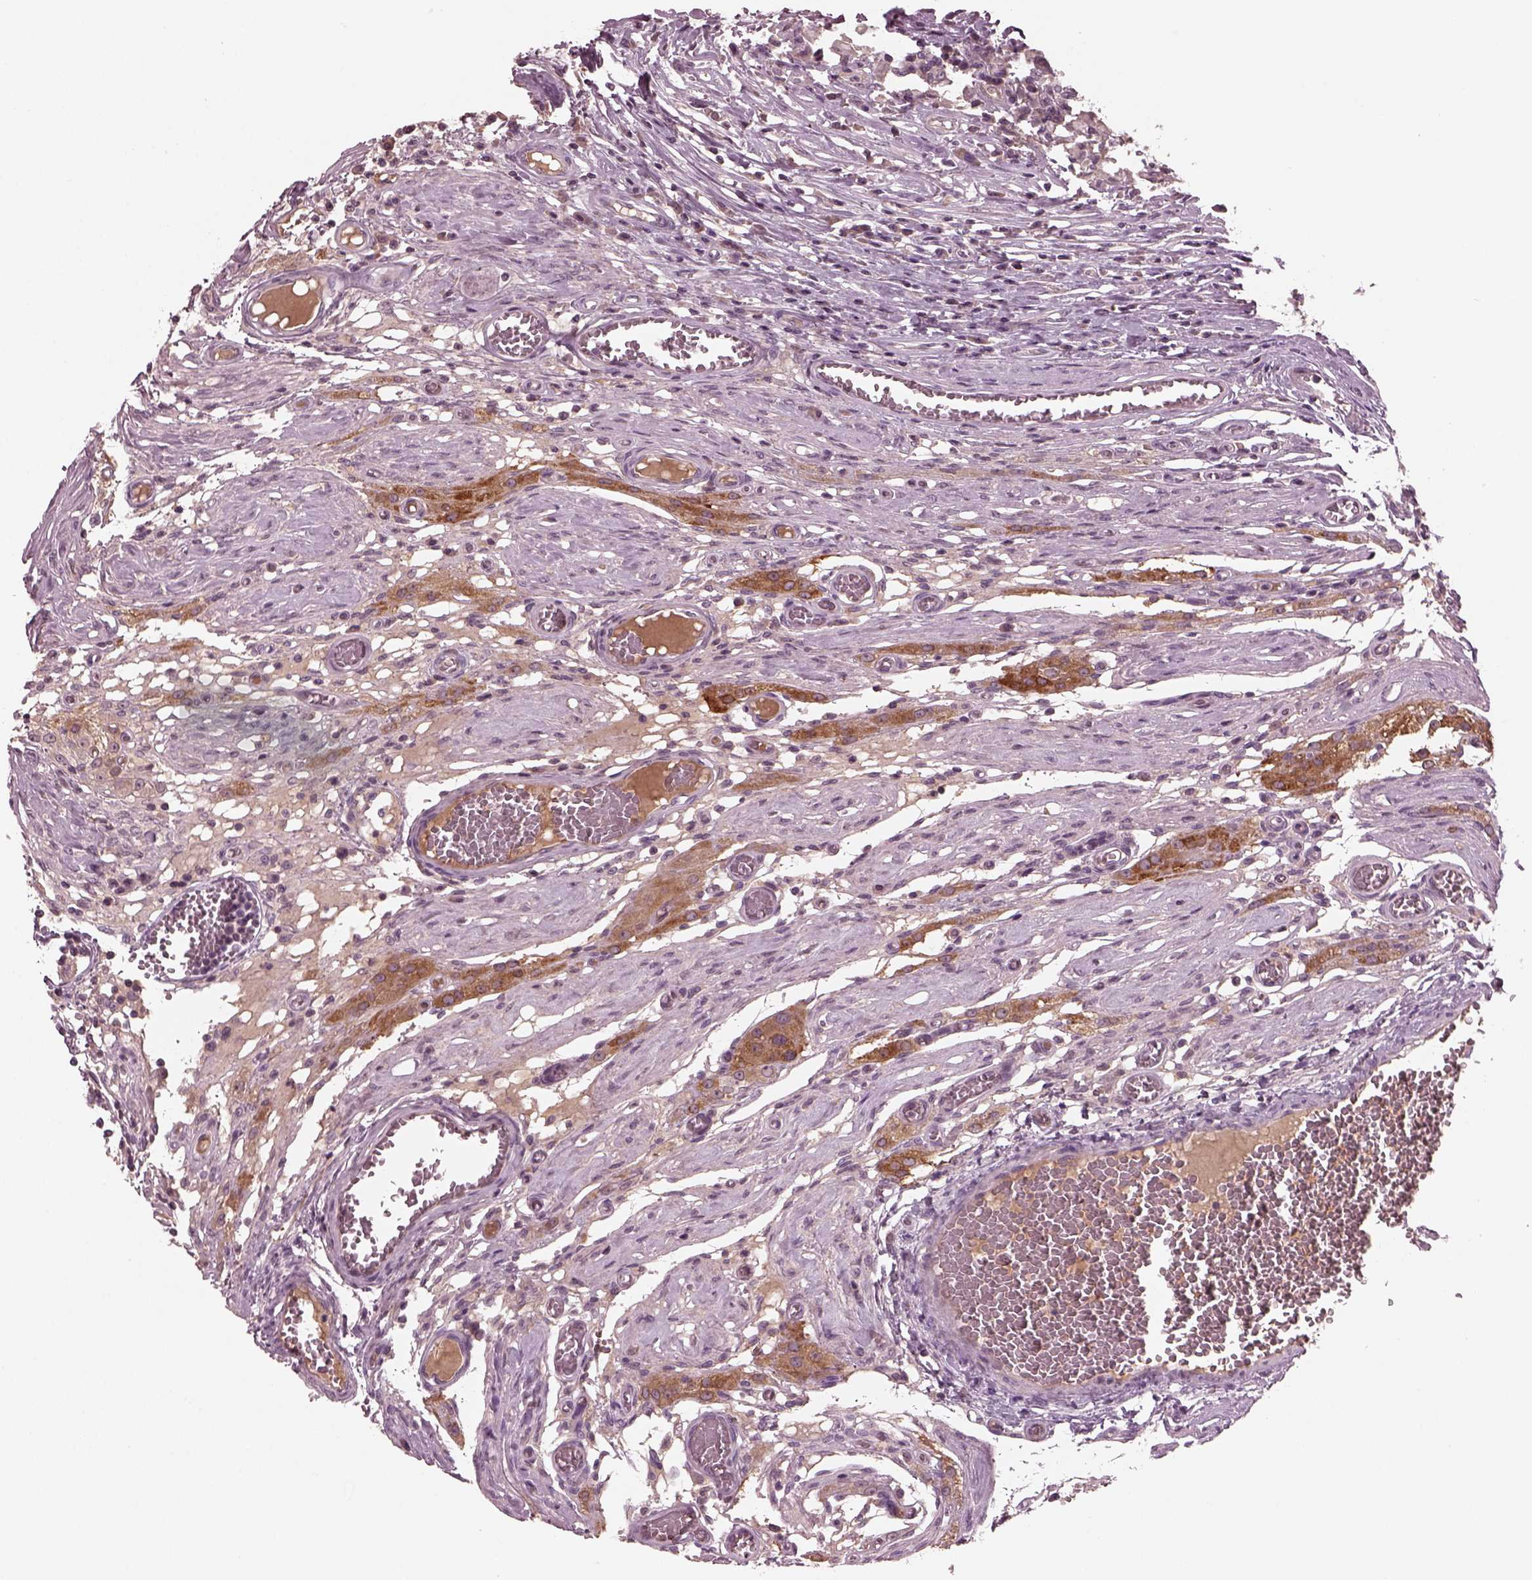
{"staining": {"intensity": "moderate", "quantity": "<25%", "location": "cytoplasmic/membranous"}, "tissue": "testis cancer", "cell_type": "Tumor cells", "image_type": "cancer", "snomed": [{"axis": "morphology", "description": "Carcinoma, Embryonal, NOS"}, {"axis": "topography", "description": "Testis"}], "caption": "Protein analysis of testis cancer tissue displays moderate cytoplasmic/membranous positivity in about <25% of tumor cells.", "gene": "PORCN", "patient": {"sex": "male", "age": 36}}